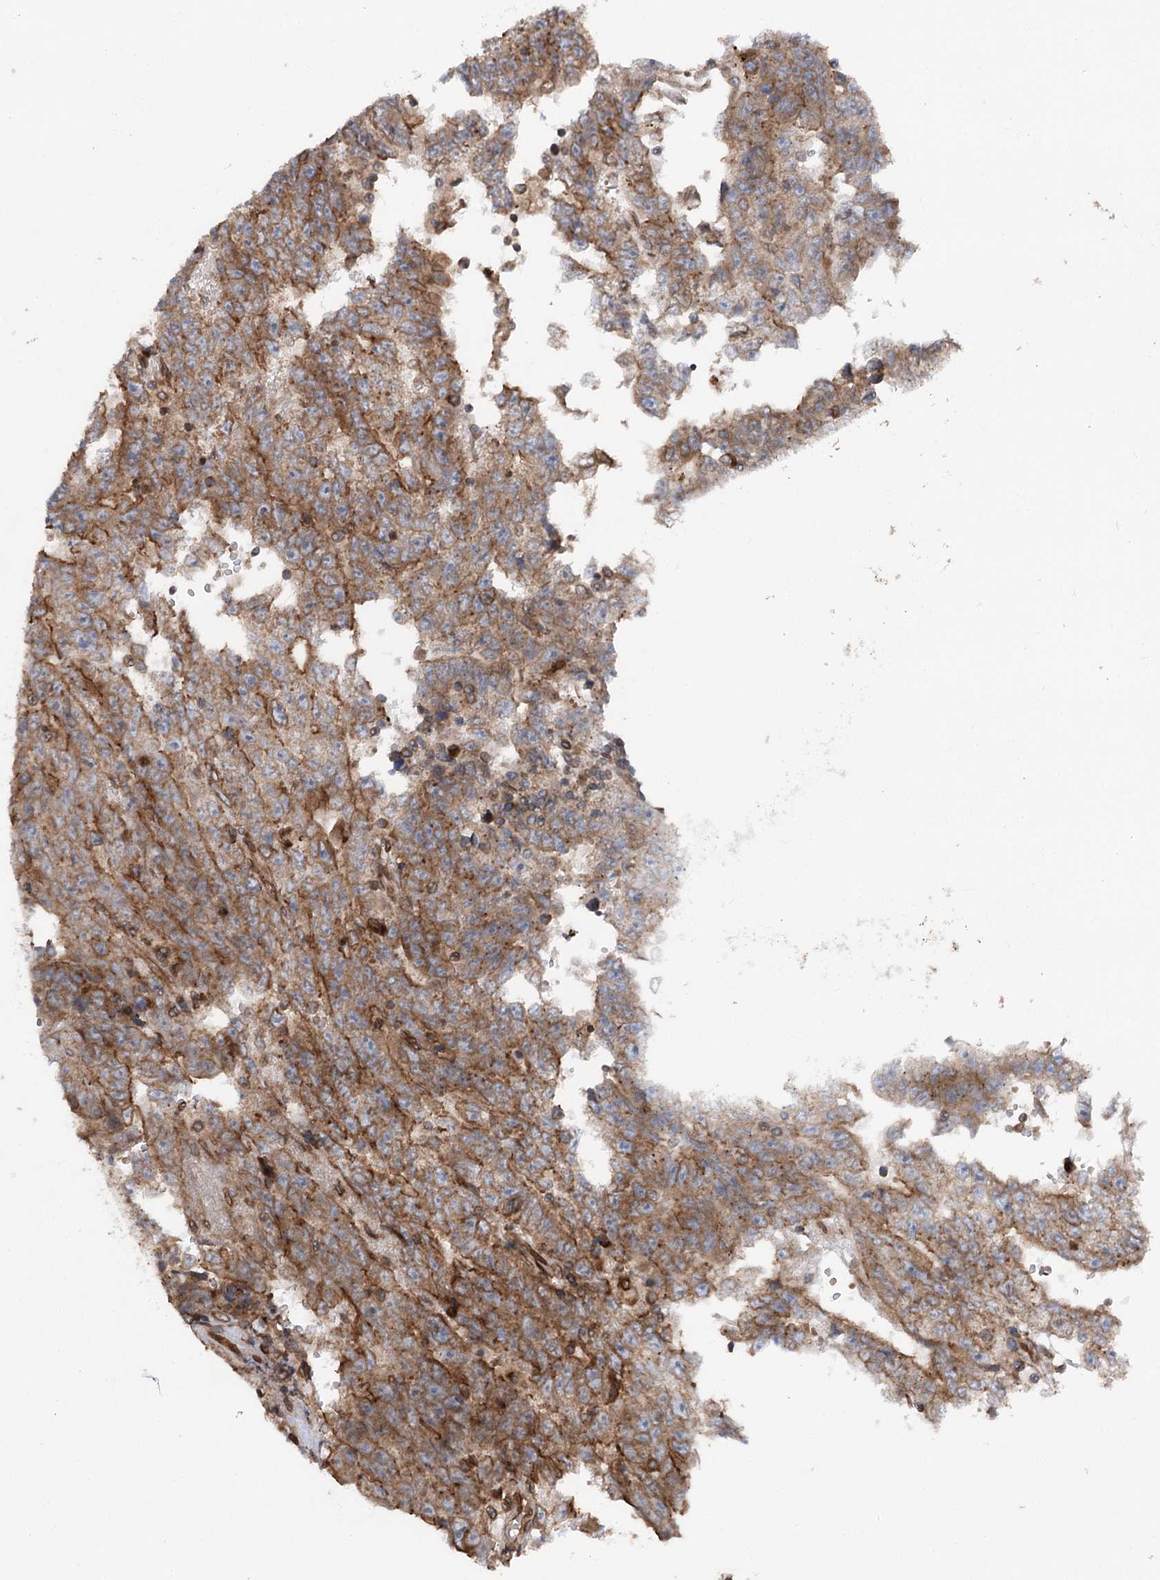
{"staining": {"intensity": "moderate", "quantity": ">75%", "location": "cytoplasmic/membranous"}, "tissue": "testis cancer", "cell_type": "Tumor cells", "image_type": "cancer", "snomed": [{"axis": "morphology", "description": "Carcinoma, Embryonal, NOS"}, {"axis": "topography", "description": "Testis"}], "caption": "Moderate cytoplasmic/membranous expression for a protein is present in approximately >75% of tumor cells of testis cancer using IHC.", "gene": "FGFR1OP2", "patient": {"sex": "male", "age": 25}}